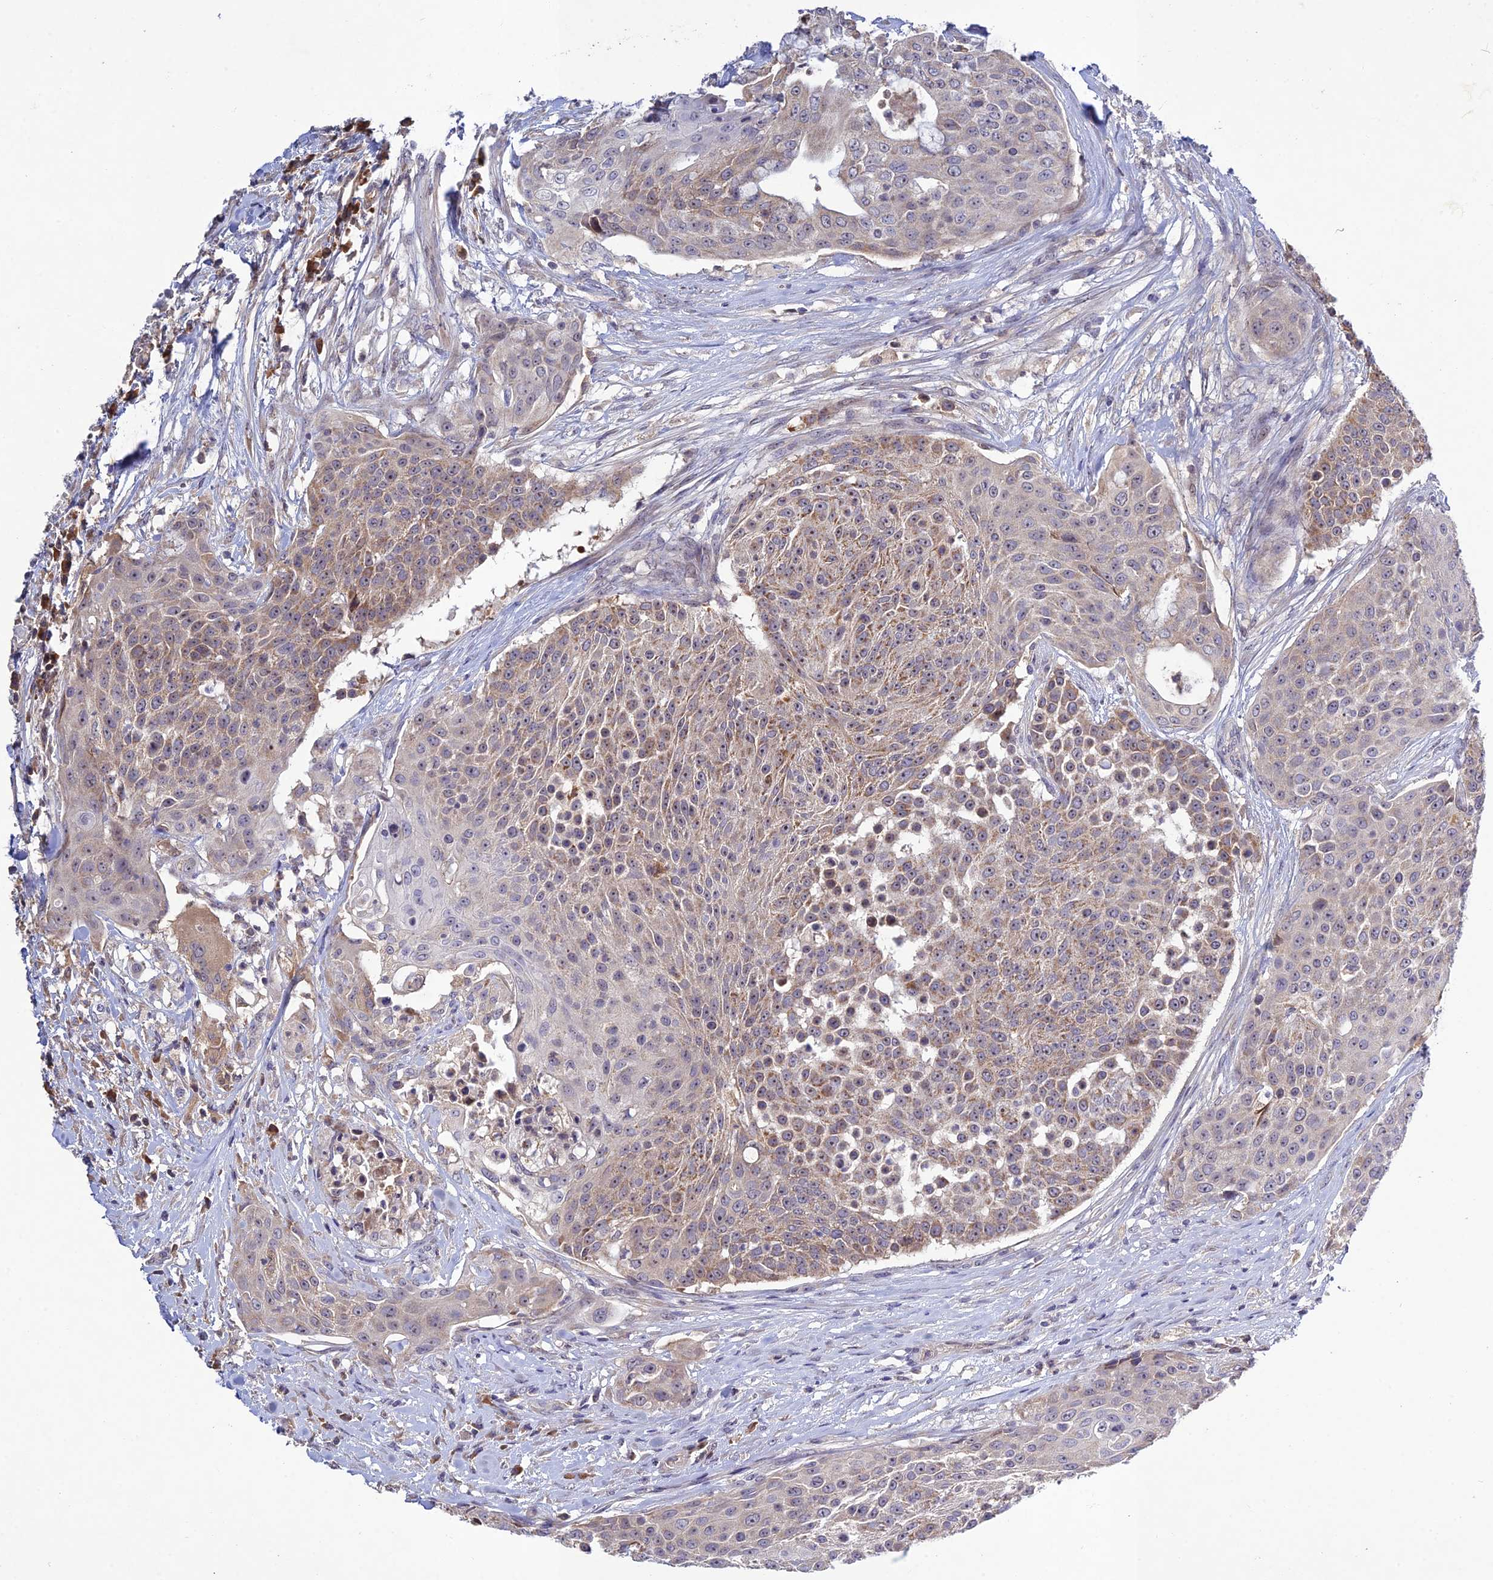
{"staining": {"intensity": "weak", "quantity": "25%-75%", "location": "cytoplasmic/membranous"}, "tissue": "urothelial cancer", "cell_type": "Tumor cells", "image_type": "cancer", "snomed": [{"axis": "morphology", "description": "Urothelial carcinoma, High grade"}, {"axis": "topography", "description": "Urinary bladder"}], "caption": "A histopathology image of human urothelial cancer stained for a protein displays weak cytoplasmic/membranous brown staining in tumor cells. (brown staining indicates protein expression, while blue staining denotes nuclei).", "gene": "CHST5", "patient": {"sex": "female", "age": 63}}